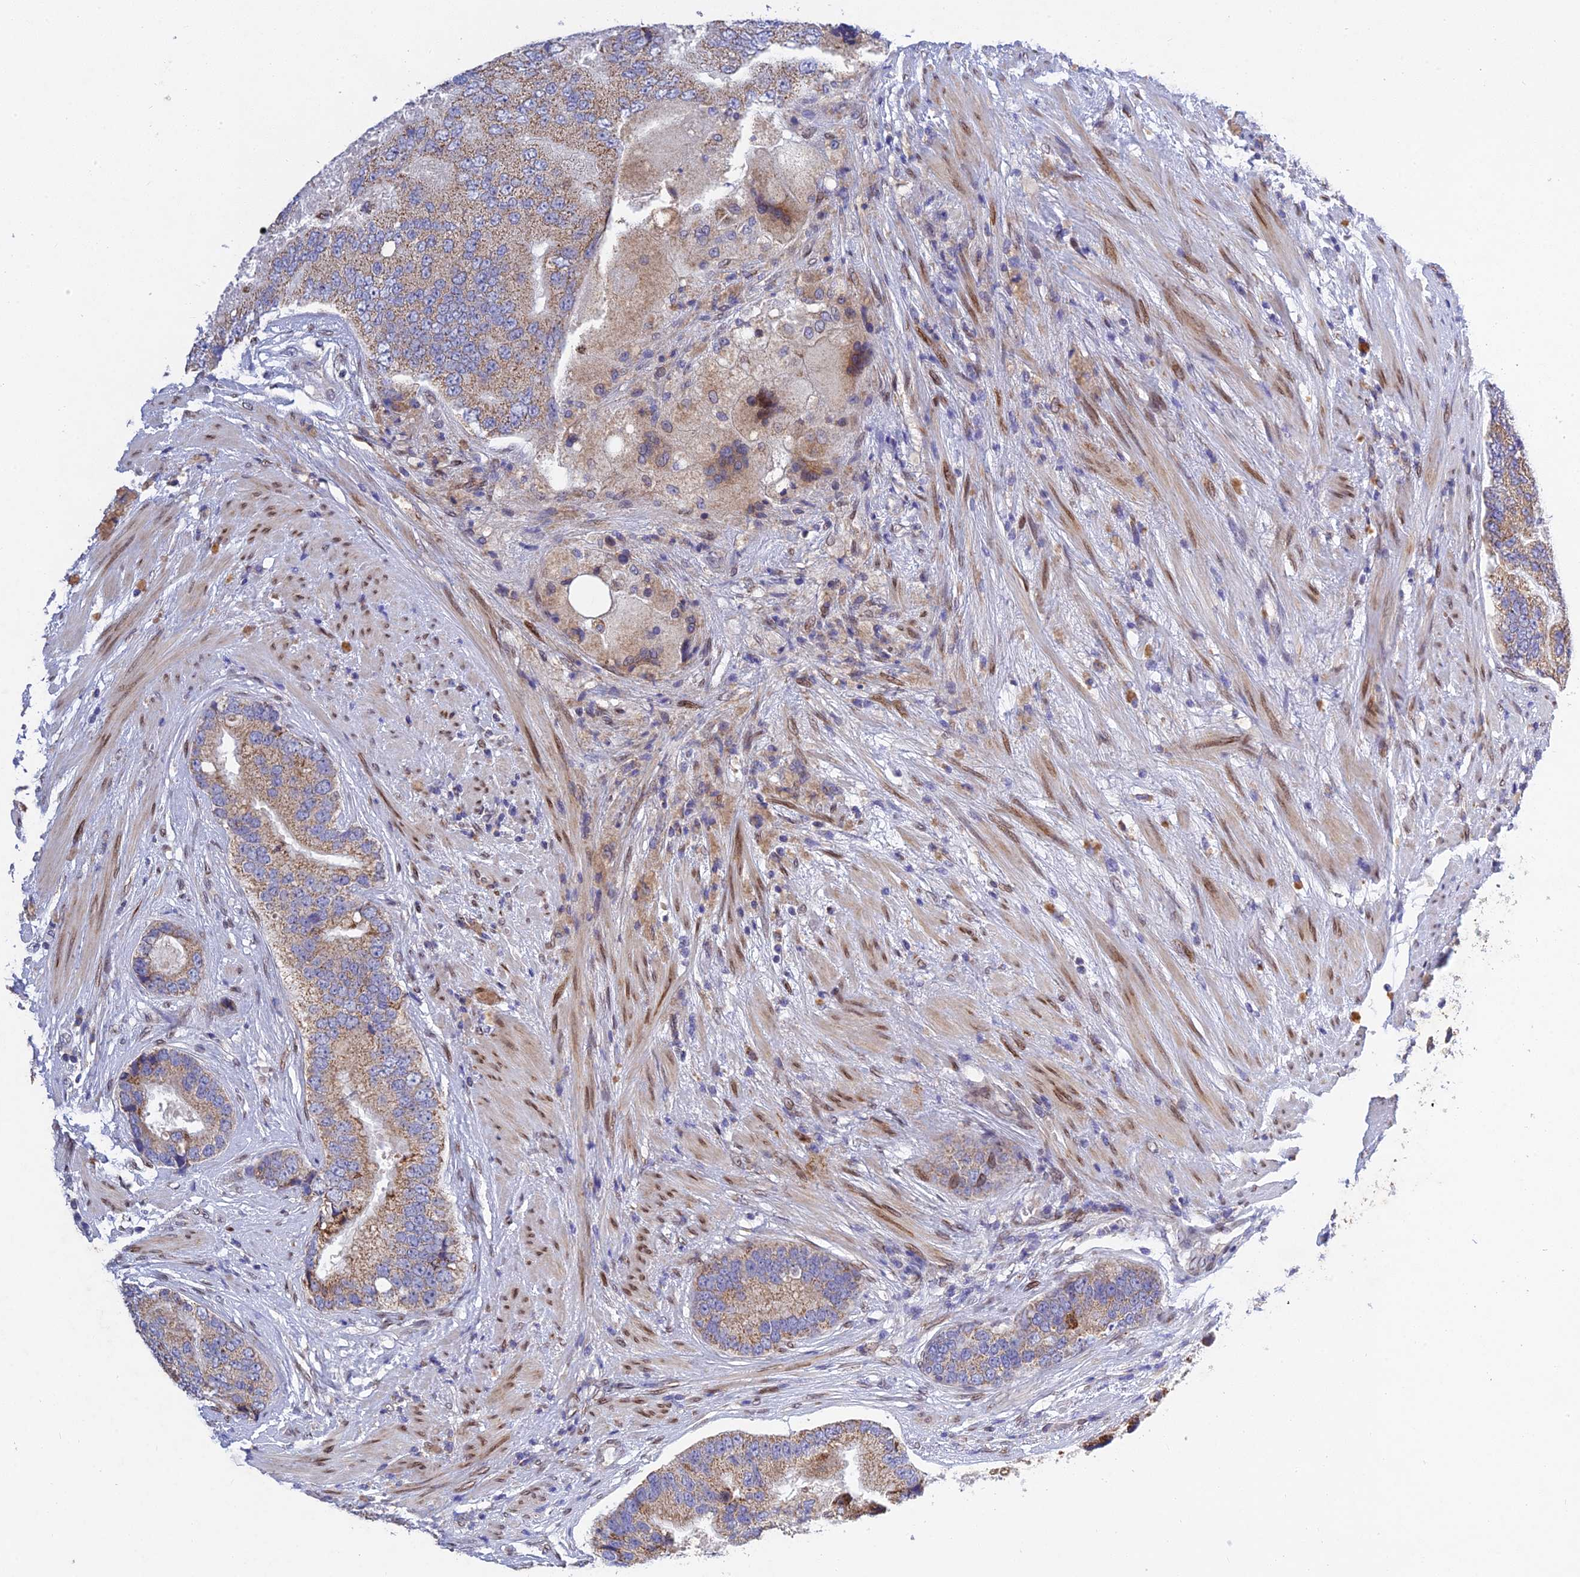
{"staining": {"intensity": "weak", "quantity": ">75%", "location": "cytoplasmic/membranous"}, "tissue": "prostate cancer", "cell_type": "Tumor cells", "image_type": "cancer", "snomed": [{"axis": "morphology", "description": "Adenocarcinoma, High grade"}, {"axis": "topography", "description": "Prostate"}], "caption": "Tumor cells demonstrate low levels of weak cytoplasmic/membranous expression in about >75% of cells in high-grade adenocarcinoma (prostate). The staining is performed using DAB (3,3'-diaminobenzidine) brown chromogen to label protein expression. The nuclei are counter-stained blue using hematoxylin.", "gene": "MGAT2", "patient": {"sex": "male", "age": 70}}